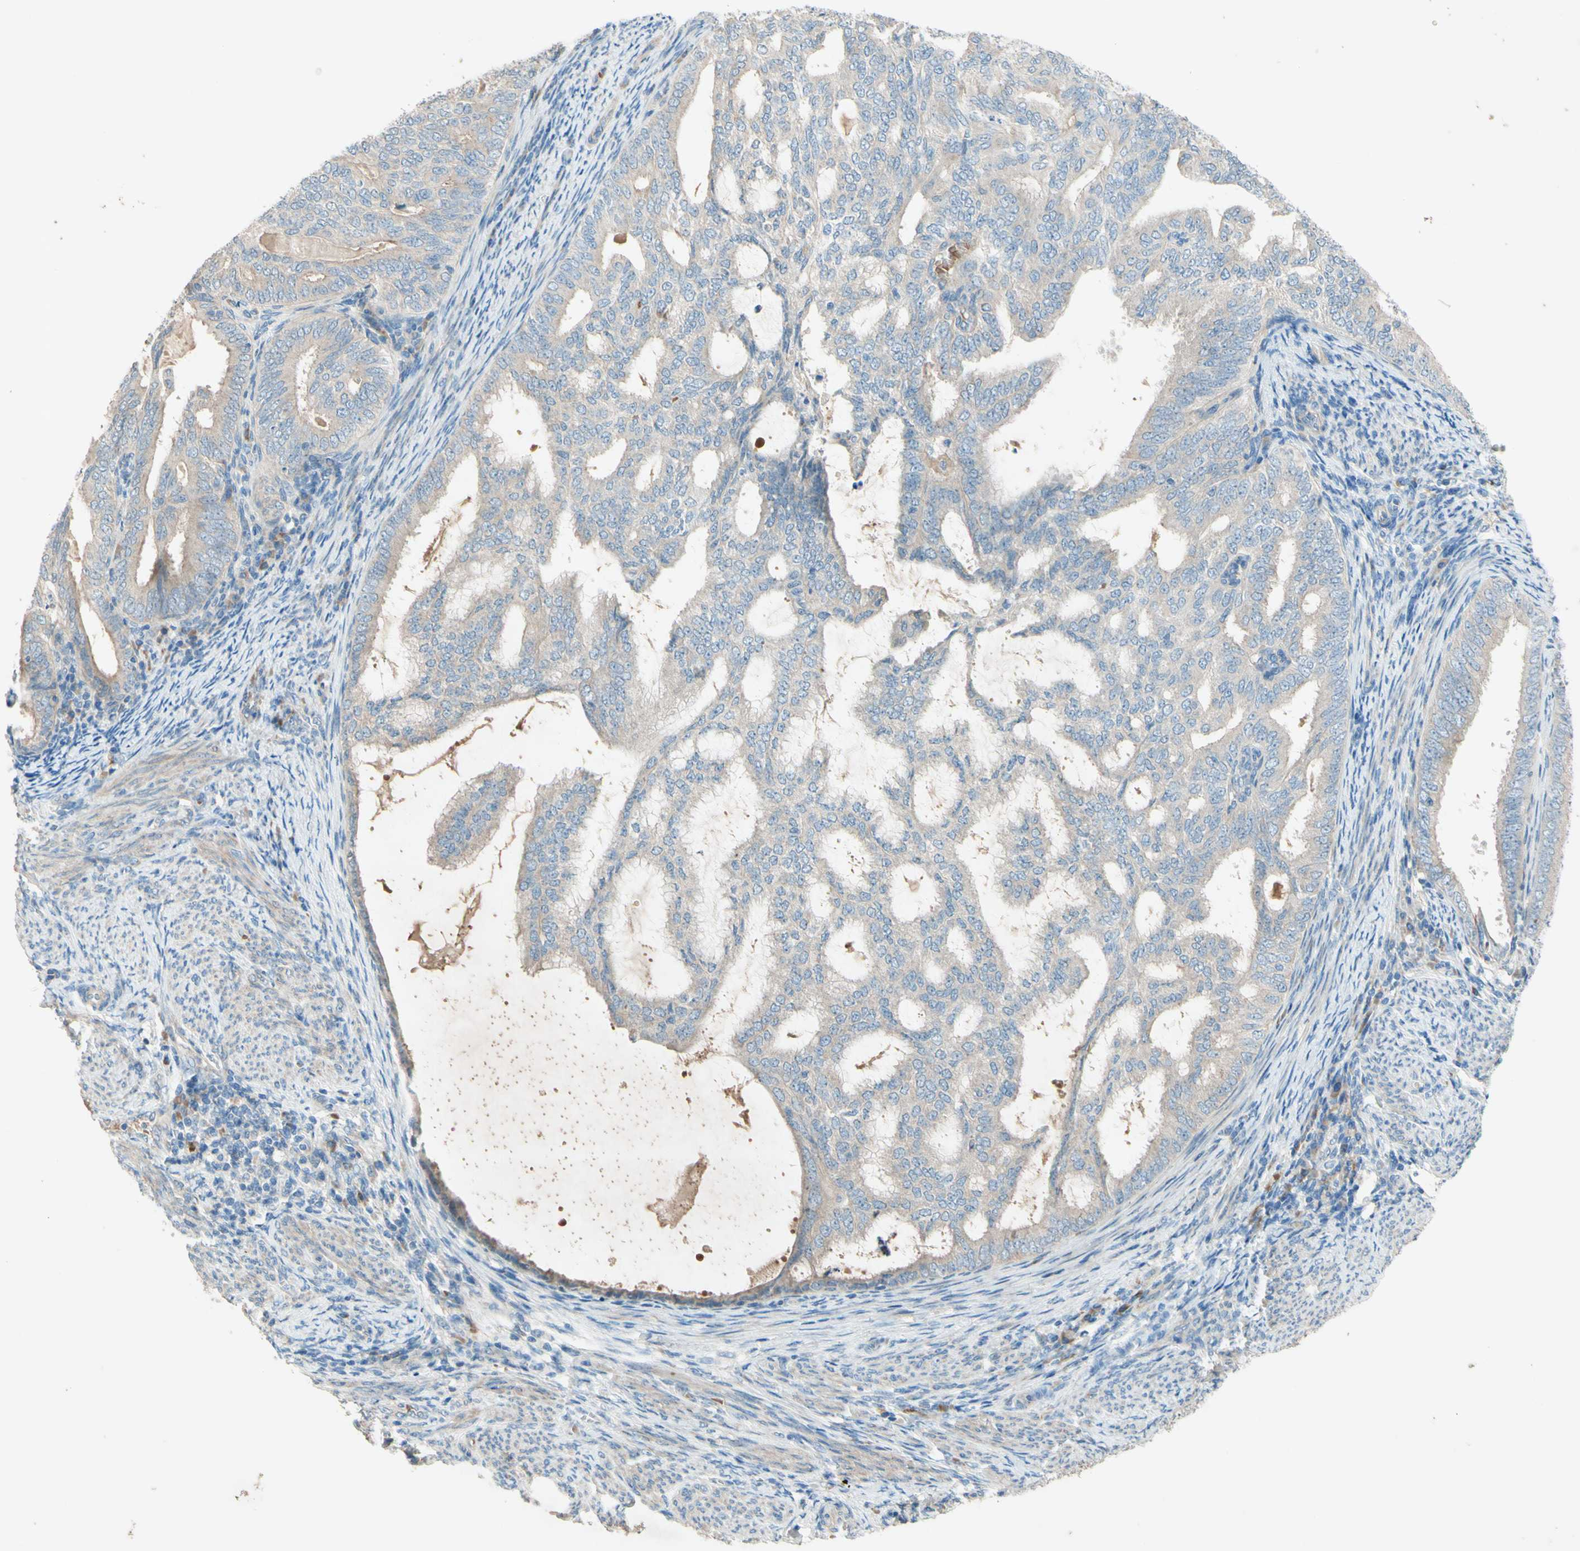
{"staining": {"intensity": "moderate", "quantity": "25%-75%", "location": "cytoplasmic/membranous"}, "tissue": "endometrial cancer", "cell_type": "Tumor cells", "image_type": "cancer", "snomed": [{"axis": "morphology", "description": "Adenocarcinoma, NOS"}, {"axis": "topography", "description": "Endometrium"}], "caption": "A brown stain labels moderate cytoplasmic/membranous expression of a protein in endometrial adenocarcinoma tumor cells. The protein is stained brown, and the nuclei are stained in blue (DAB IHC with brightfield microscopy, high magnification).", "gene": "IL2", "patient": {"sex": "female", "age": 58}}